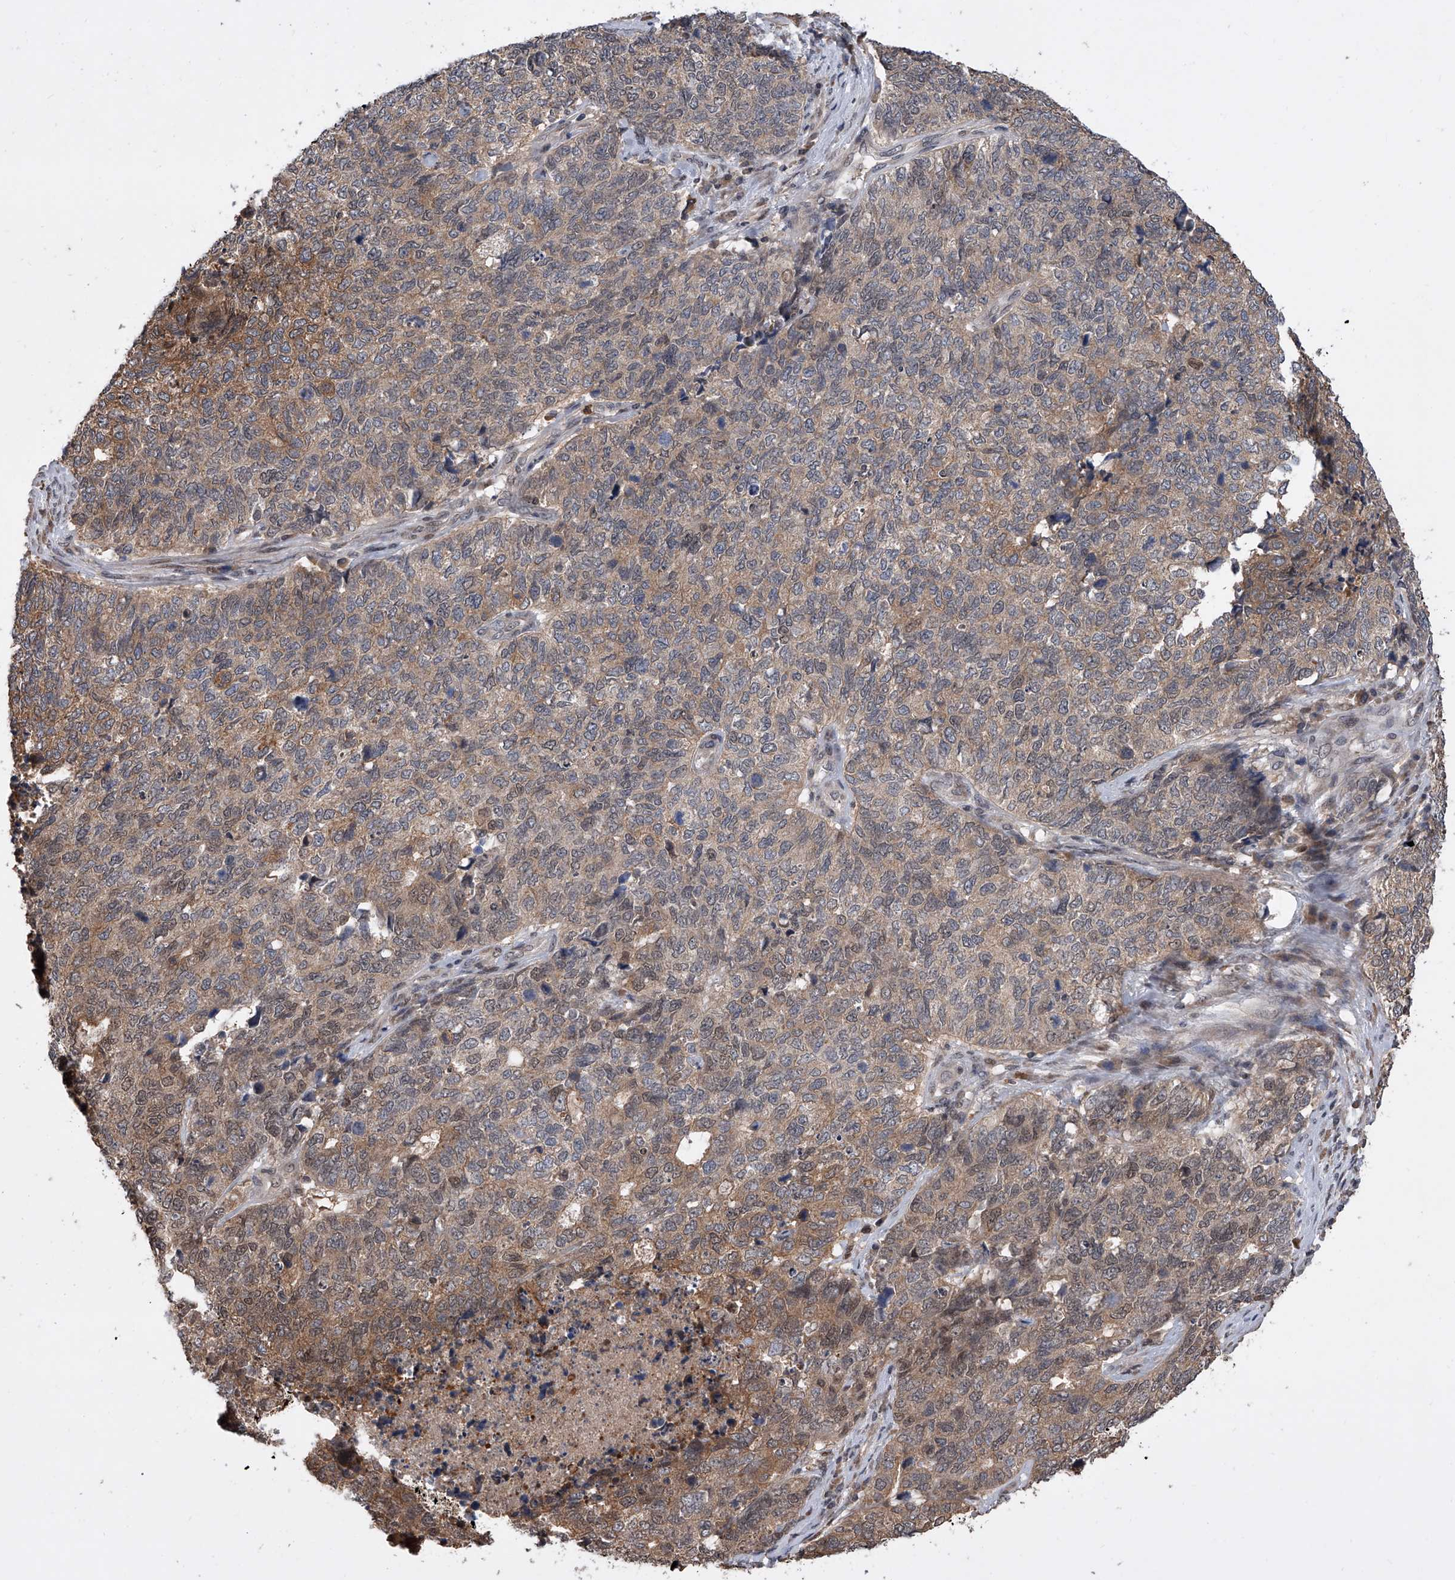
{"staining": {"intensity": "moderate", "quantity": "25%-75%", "location": "cytoplasmic/membranous"}, "tissue": "cervical cancer", "cell_type": "Tumor cells", "image_type": "cancer", "snomed": [{"axis": "morphology", "description": "Squamous cell carcinoma, NOS"}, {"axis": "topography", "description": "Cervix"}], "caption": "Immunohistochemical staining of cervical squamous cell carcinoma reveals moderate cytoplasmic/membranous protein positivity in approximately 25%-75% of tumor cells.", "gene": "BHLHE23", "patient": {"sex": "female", "age": 63}}